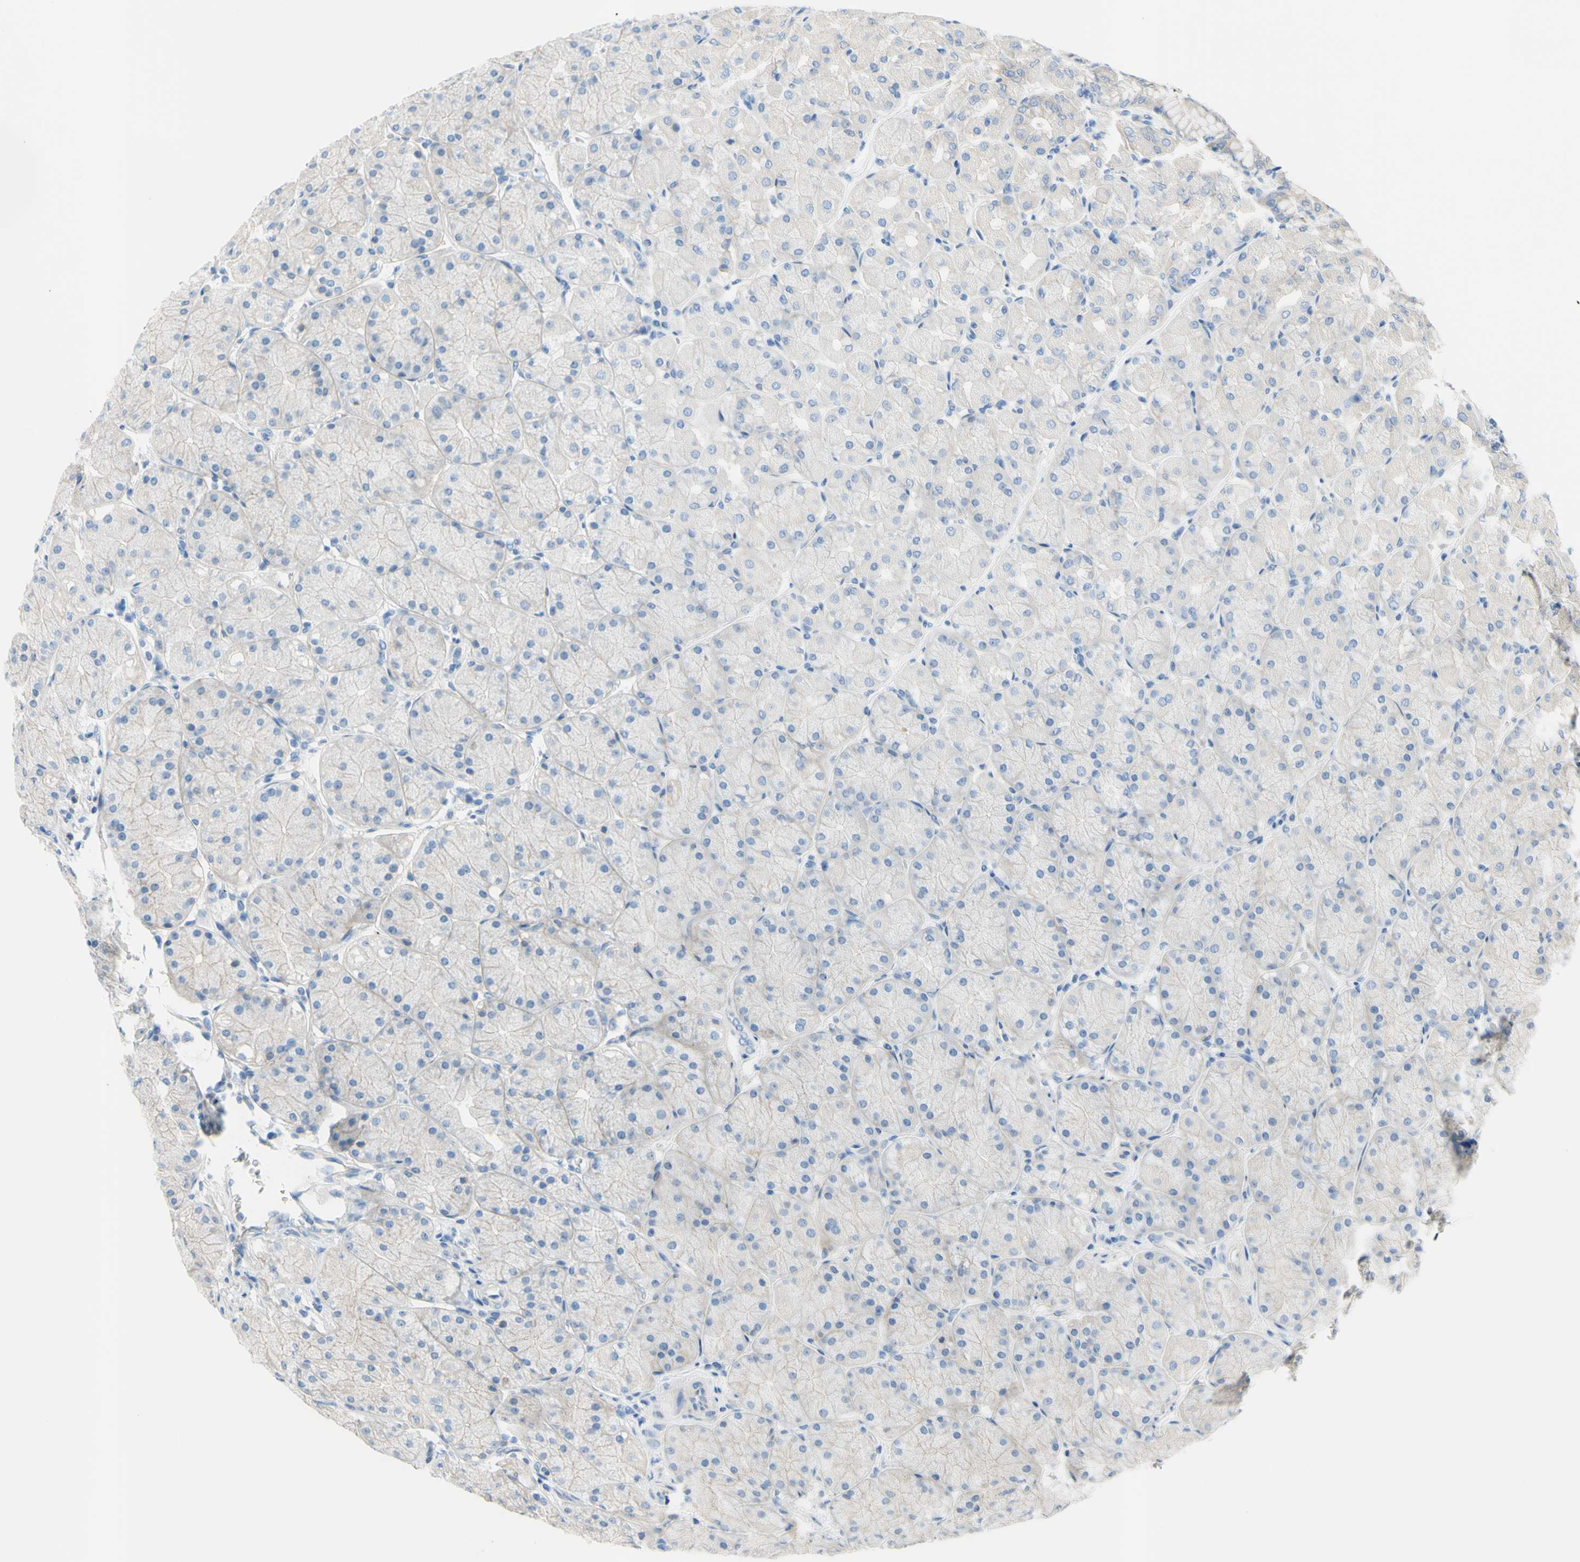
{"staining": {"intensity": "negative", "quantity": "none", "location": "none"}, "tissue": "stomach", "cell_type": "Glandular cells", "image_type": "normal", "snomed": [{"axis": "morphology", "description": "Normal tissue, NOS"}, {"axis": "topography", "description": "Stomach, upper"}], "caption": "The image displays no staining of glandular cells in normal stomach.", "gene": "TMEM59L", "patient": {"sex": "female", "age": 56}}